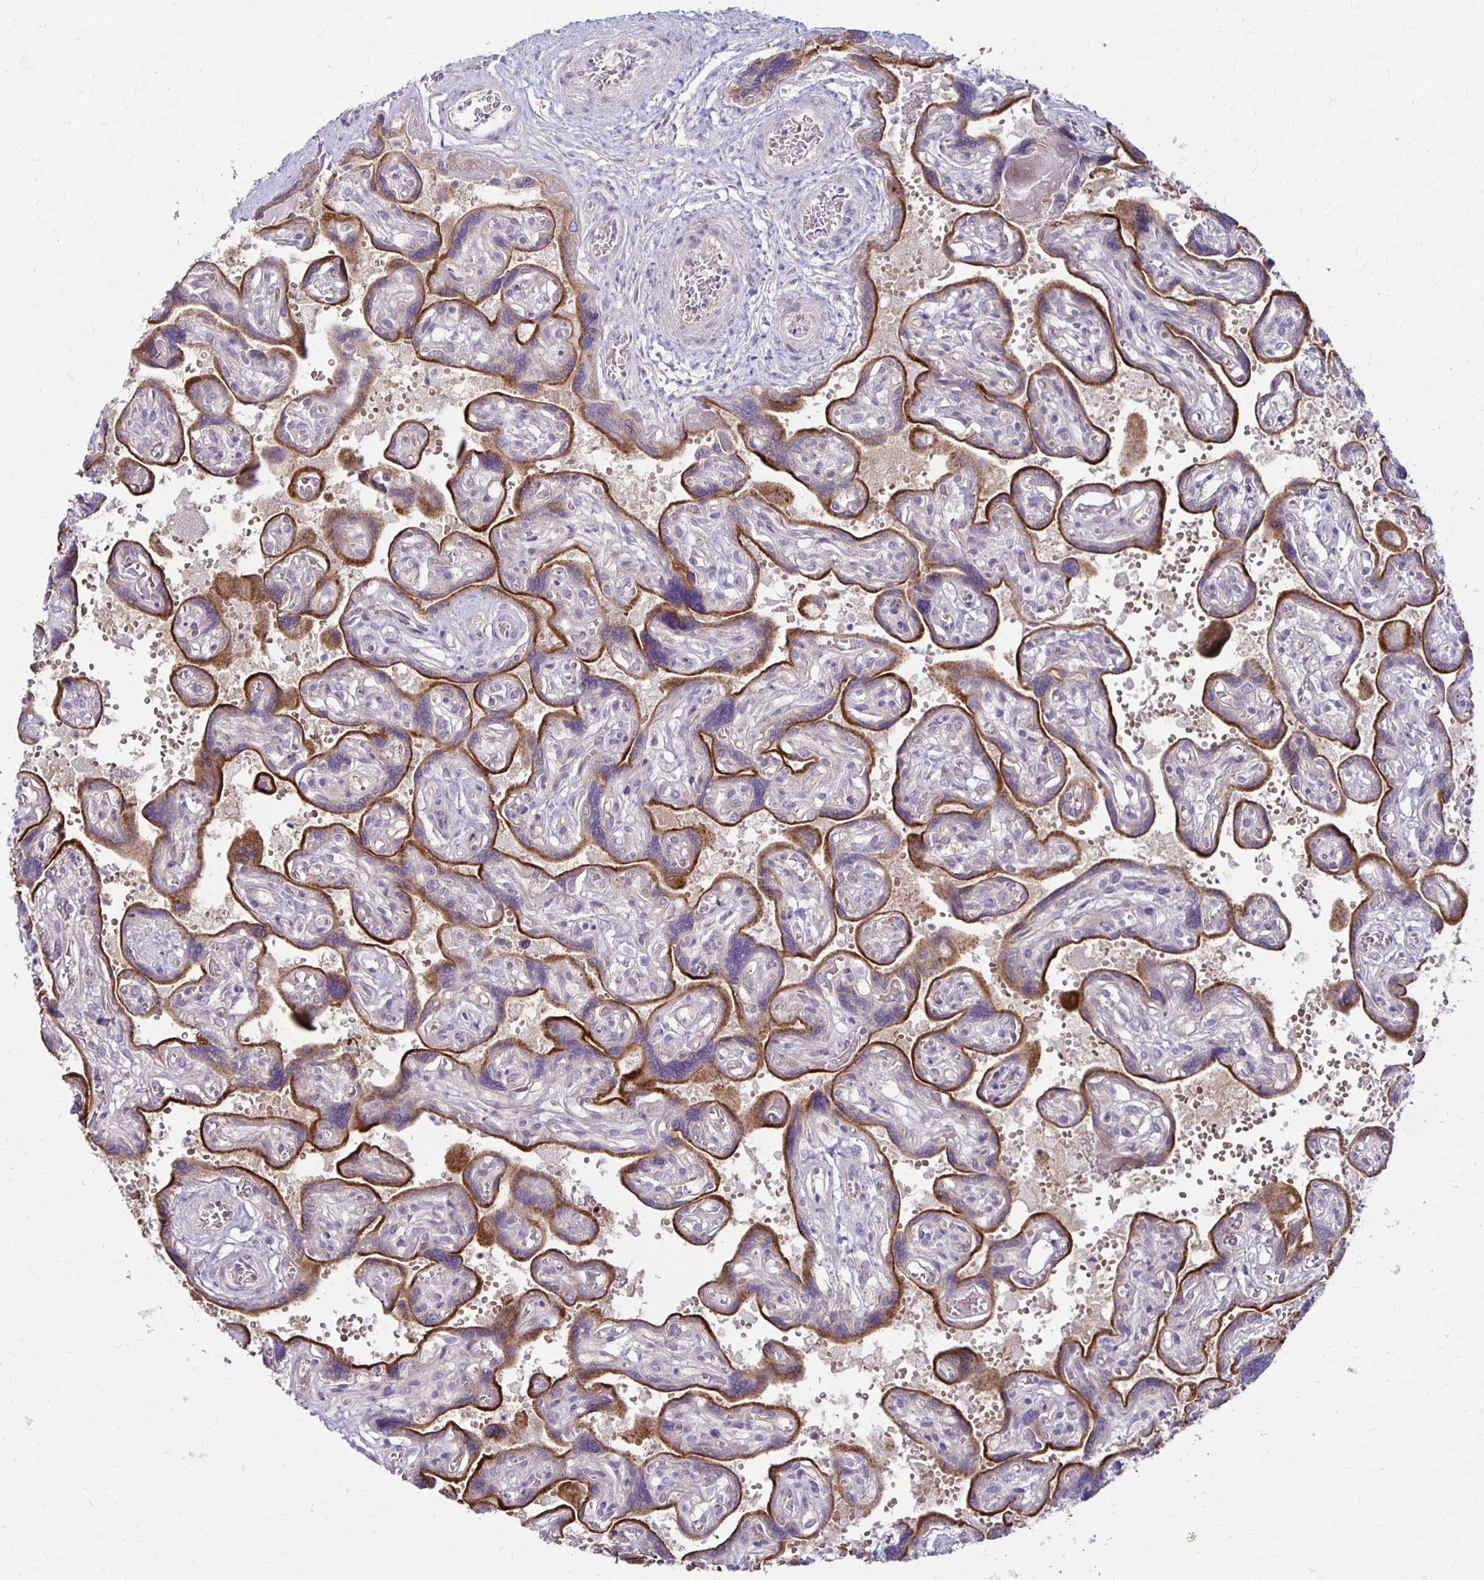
{"staining": {"intensity": "negative", "quantity": "none", "location": "none"}, "tissue": "placenta", "cell_type": "Decidual cells", "image_type": "normal", "snomed": [{"axis": "morphology", "description": "Normal tissue, NOS"}, {"axis": "topography", "description": "Placenta"}], "caption": "Immunohistochemistry (IHC) image of unremarkable placenta: human placenta stained with DAB demonstrates no significant protein expression in decidual cells.", "gene": "KATNBL1", "patient": {"sex": "female", "age": 32}}